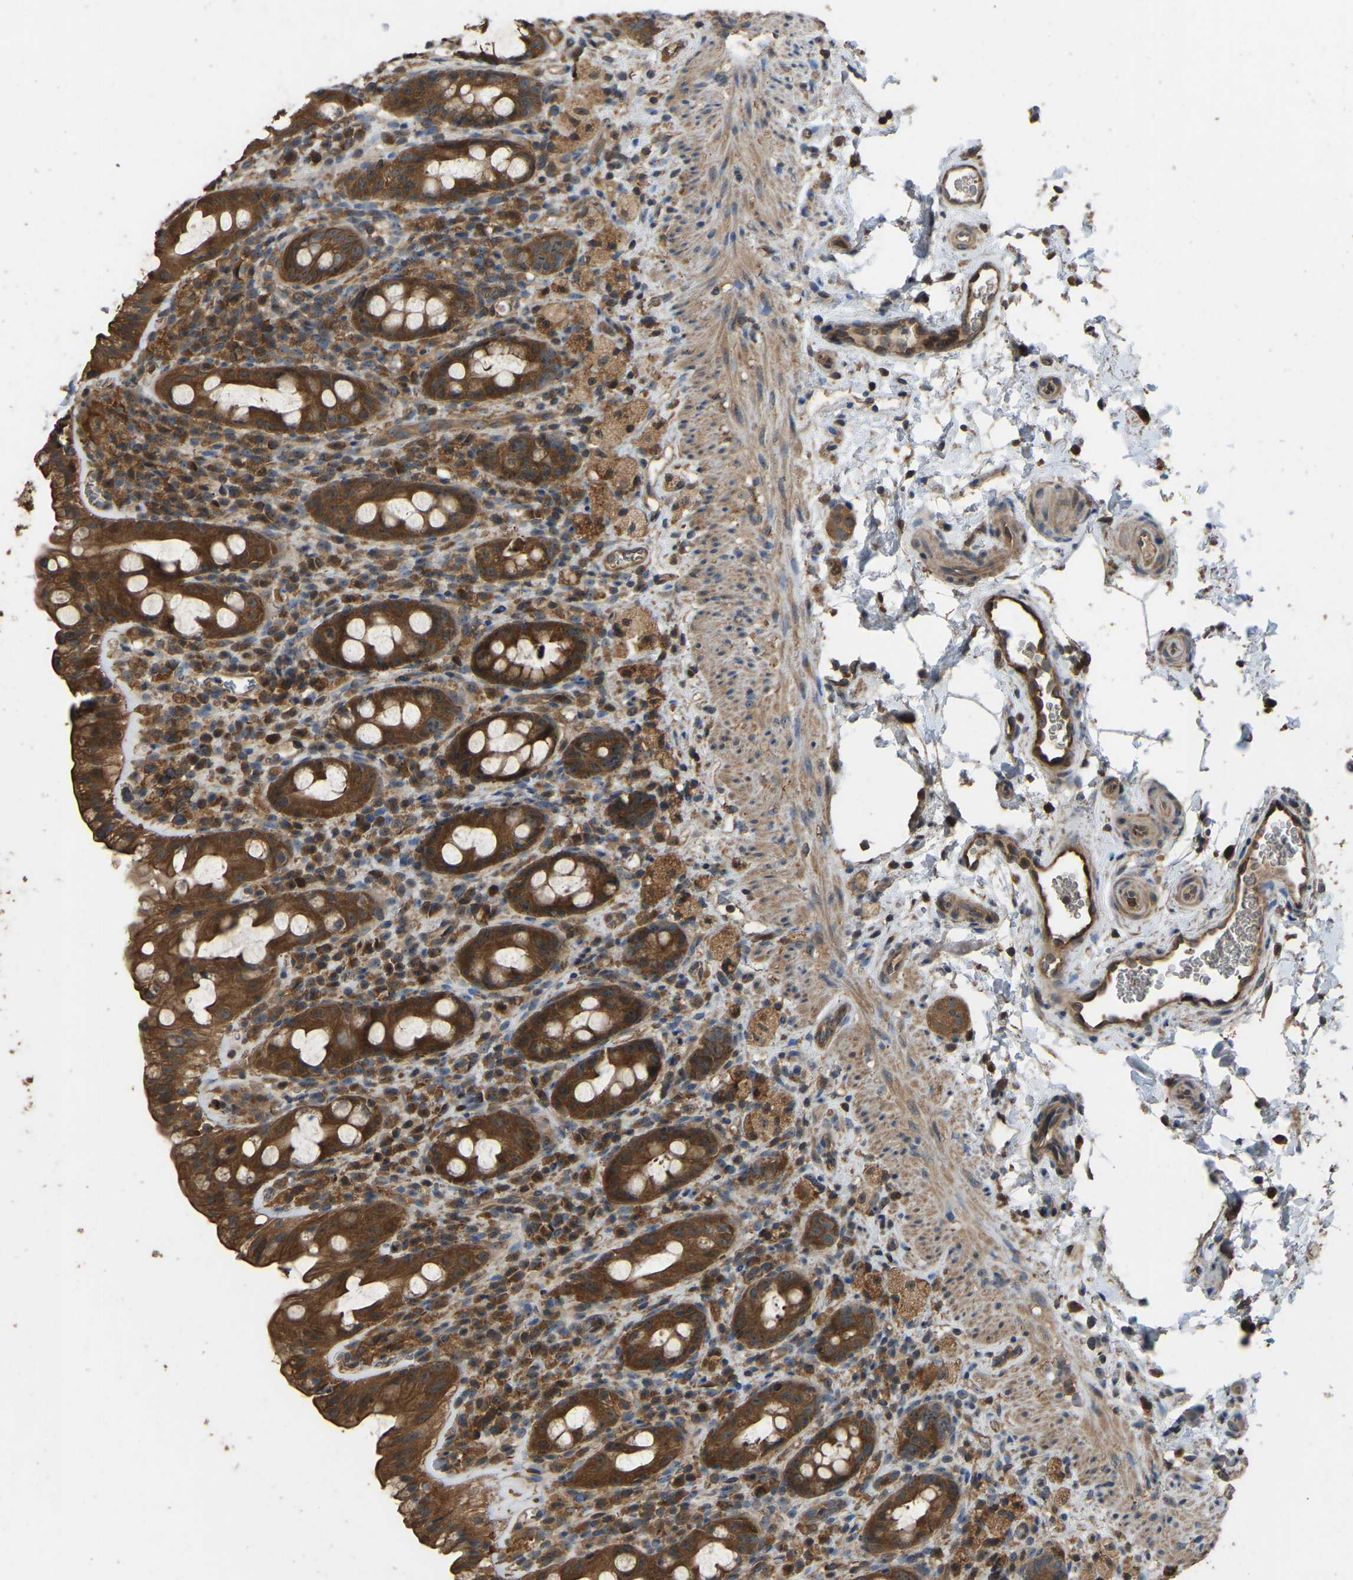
{"staining": {"intensity": "strong", "quantity": ">75%", "location": "cytoplasmic/membranous"}, "tissue": "rectum", "cell_type": "Glandular cells", "image_type": "normal", "snomed": [{"axis": "morphology", "description": "Normal tissue, NOS"}, {"axis": "topography", "description": "Rectum"}], "caption": "Immunohistochemistry image of normal human rectum stained for a protein (brown), which exhibits high levels of strong cytoplasmic/membranous staining in approximately >75% of glandular cells.", "gene": "FHIT", "patient": {"sex": "male", "age": 44}}